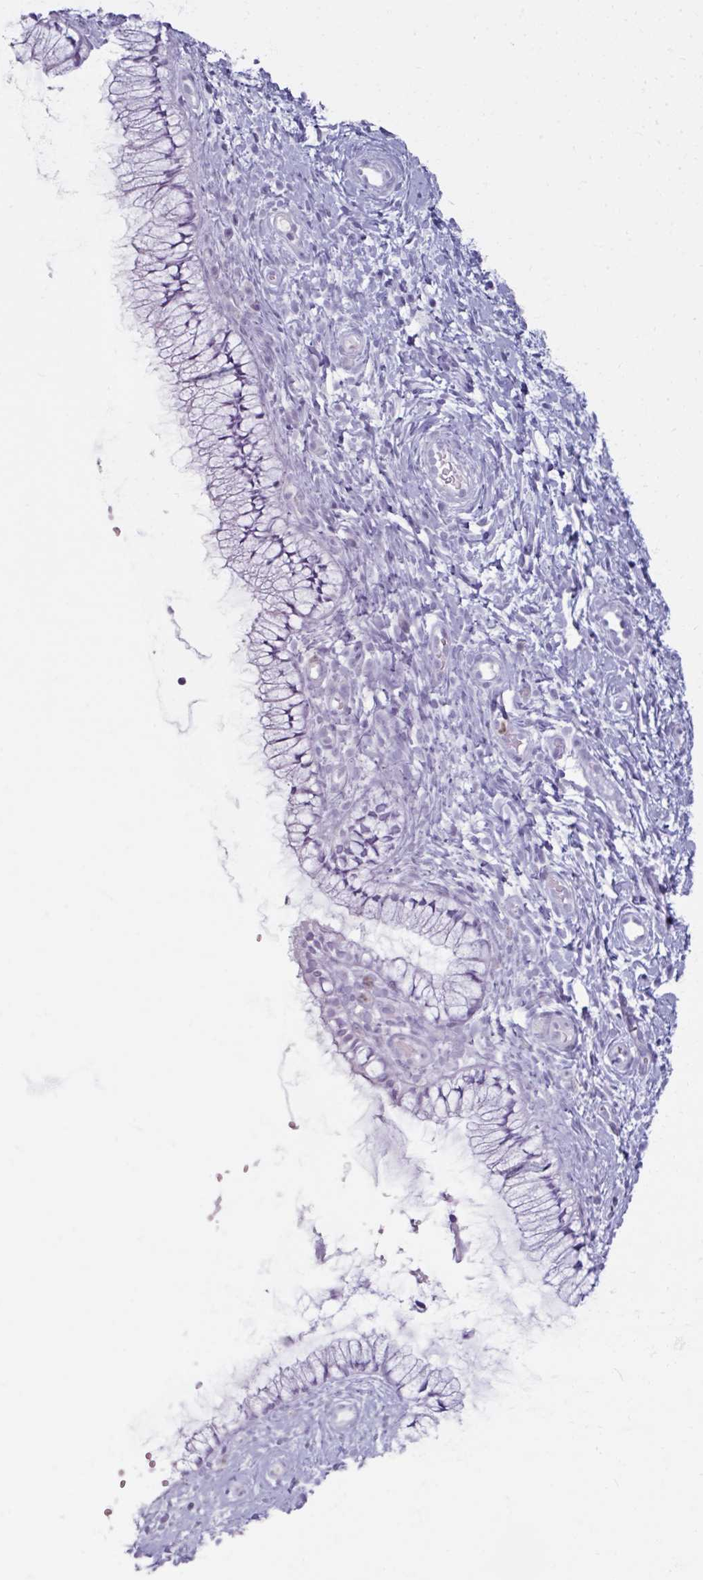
{"staining": {"intensity": "negative", "quantity": "none", "location": "none"}, "tissue": "cervix", "cell_type": "Glandular cells", "image_type": "normal", "snomed": [{"axis": "morphology", "description": "Normal tissue, NOS"}, {"axis": "topography", "description": "Cervix"}], "caption": "Immunohistochemistry (IHC) micrograph of normal cervix: cervix stained with DAB reveals no significant protein staining in glandular cells.", "gene": "ARG1", "patient": {"sex": "female", "age": 36}}